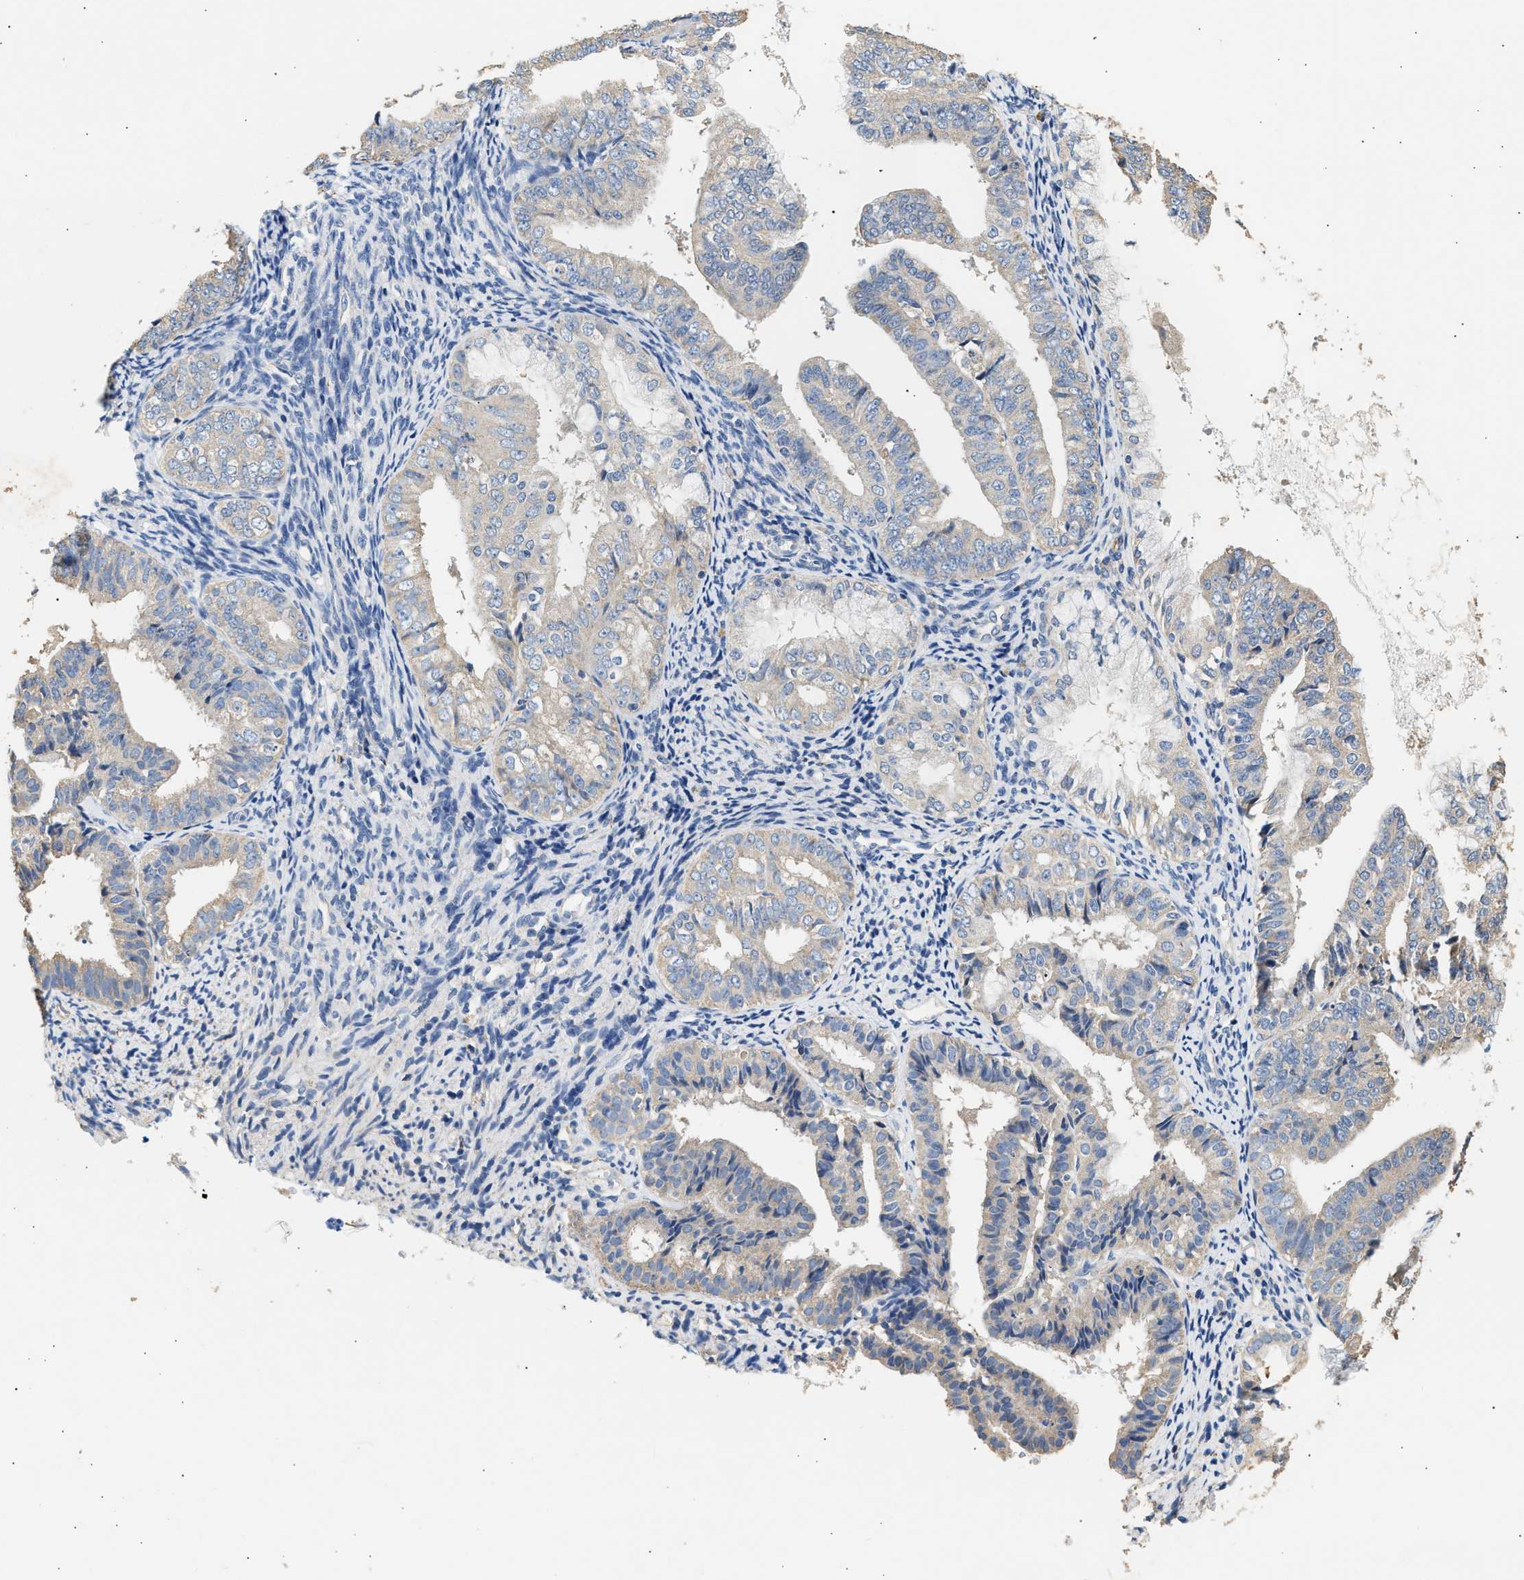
{"staining": {"intensity": "negative", "quantity": "none", "location": "none"}, "tissue": "endometrial cancer", "cell_type": "Tumor cells", "image_type": "cancer", "snomed": [{"axis": "morphology", "description": "Adenocarcinoma, NOS"}, {"axis": "topography", "description": "Endometrium"}], "caption": "This is a image of immunohistochemistry (IHC) staining of endometrial cancer (adenocarcinoma), which shows no staining in tumor cells.", "gene": "WDR31", "patient": {"sex": "female", "age": 63}}